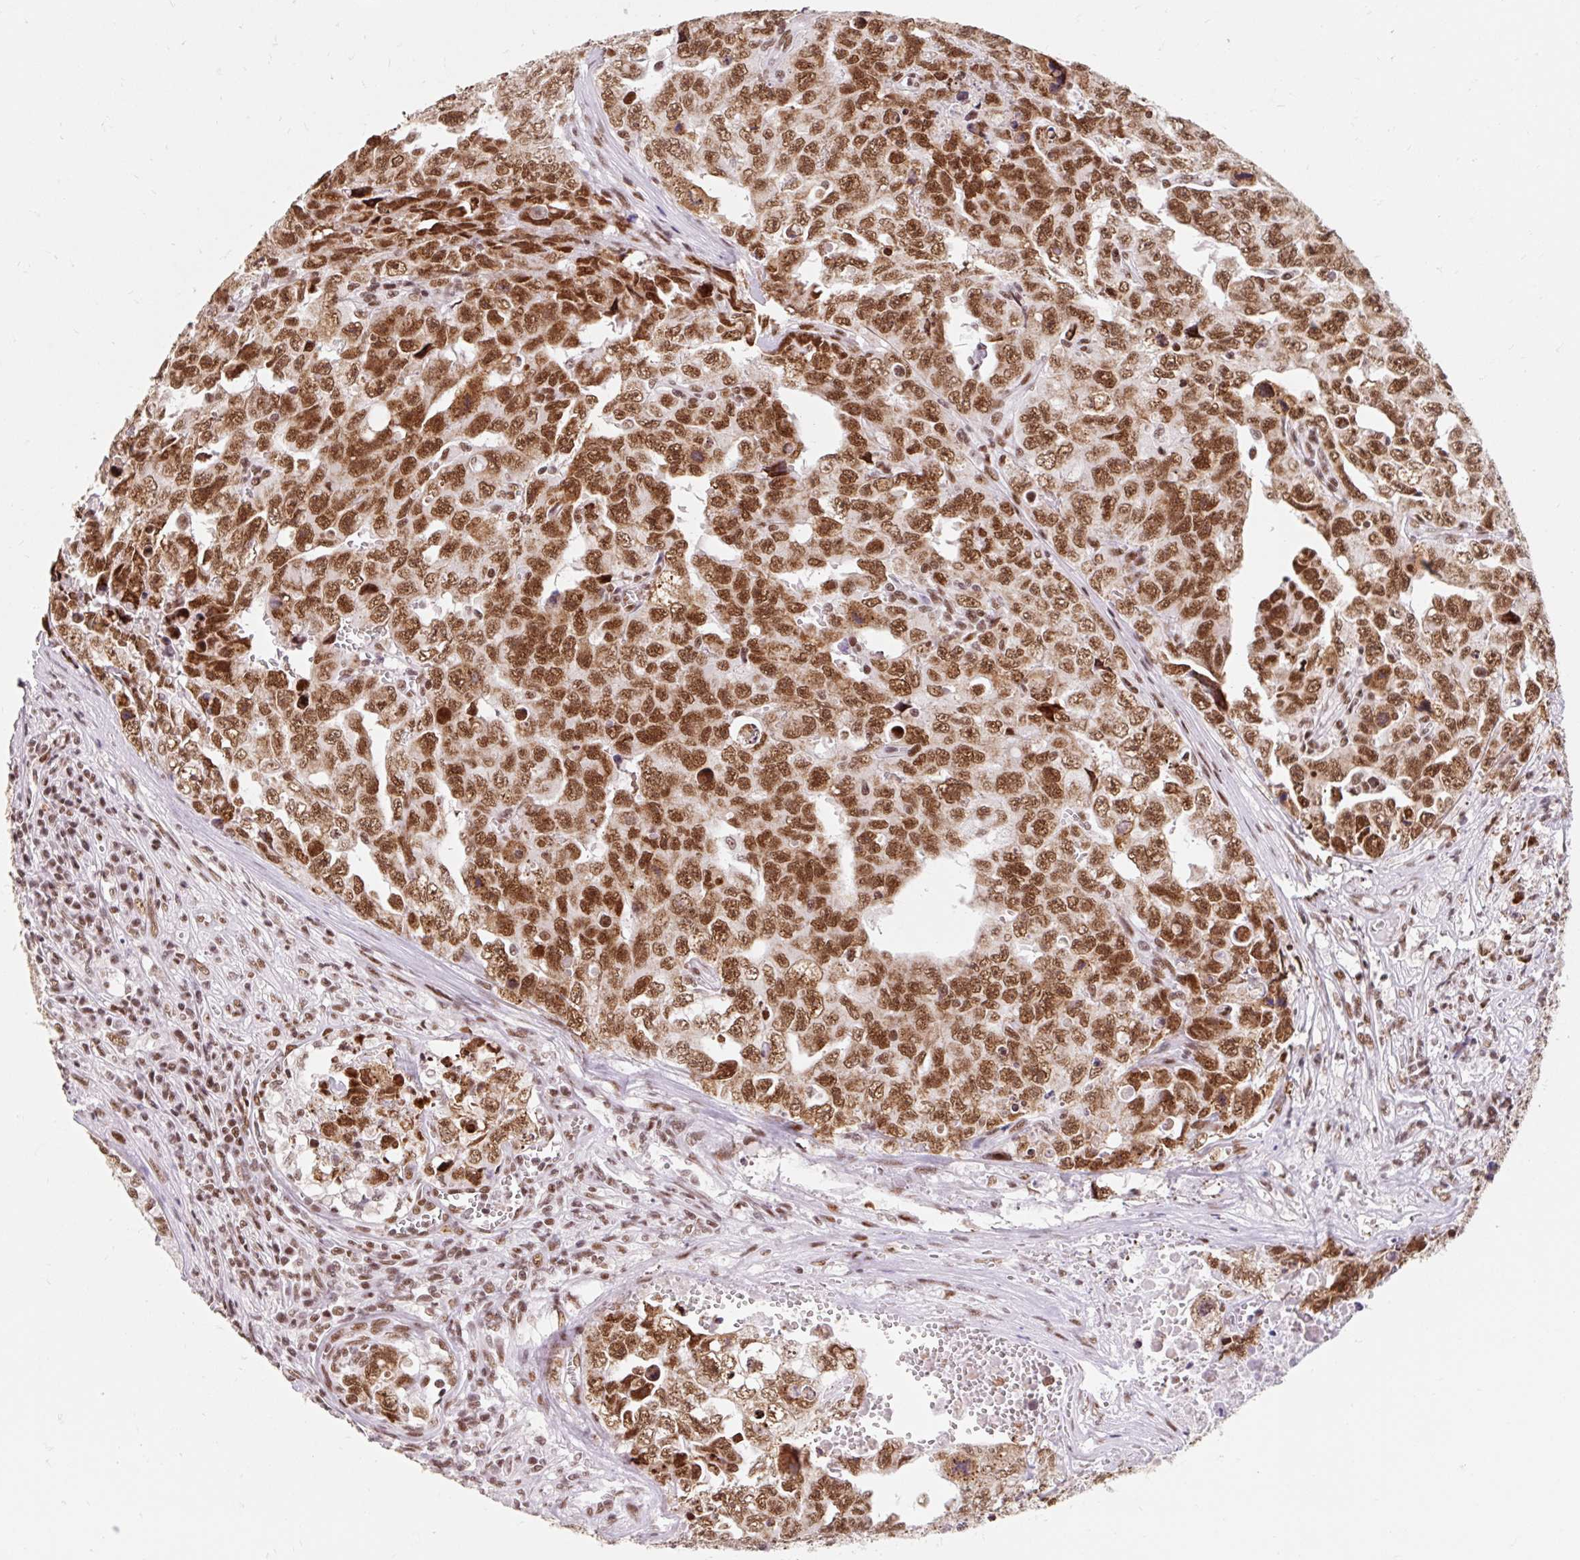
{"staining": {"intensity": "strong", "quantity": ">75%", "location": "nuclear"}, "tissue": "testis cancer", "cell_type": "Tumor cells", "image_type": "cancer", "snomed": [{"axis": "morphology", "description": "Carcinoma, Embryonal, NOS"}, {"axis": "topography", "description": "Testis"}], "caption": "Immunohistochemical staining of embryonal carcinoma (testis) shows high levels of strong nuclear positivity in approximately >75% of tumor cells.", "gene": "SRSF10", "patient": {"sex": "male", "age": 24}}